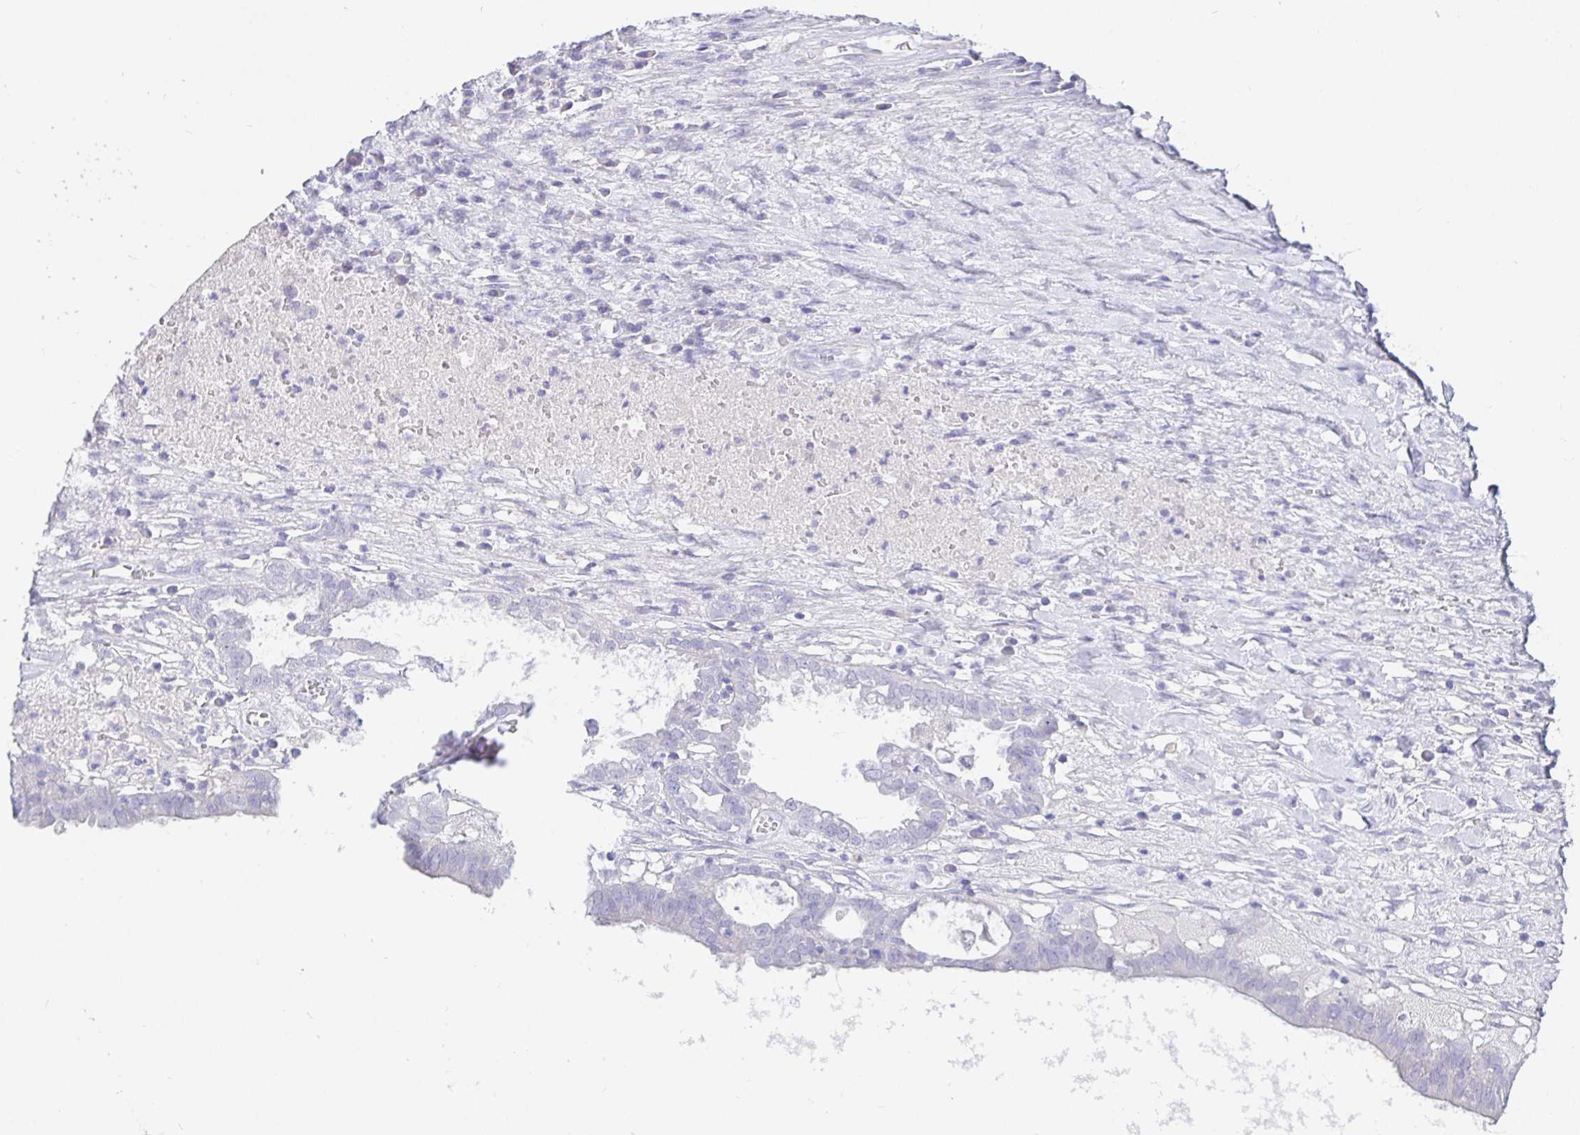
{"staining": {"intensity": "negative", "quantity": "none", "location": "none"}, "tissue": "ovarian cancer", "cell_type": "Tumor cells", "image_type": "cancer", "snomed": [{"axis": "morphology", "description": "Carcinoma, endometroid"}, {"axis": "topography", "description": "Ovary"}], "caption": "This is an IHC photomicrograph of ovarian endometroid carcinoma. There is no staining in tumor cells.", "gene": "TPTE", "patient": {"sex": "female", "age": 64}}